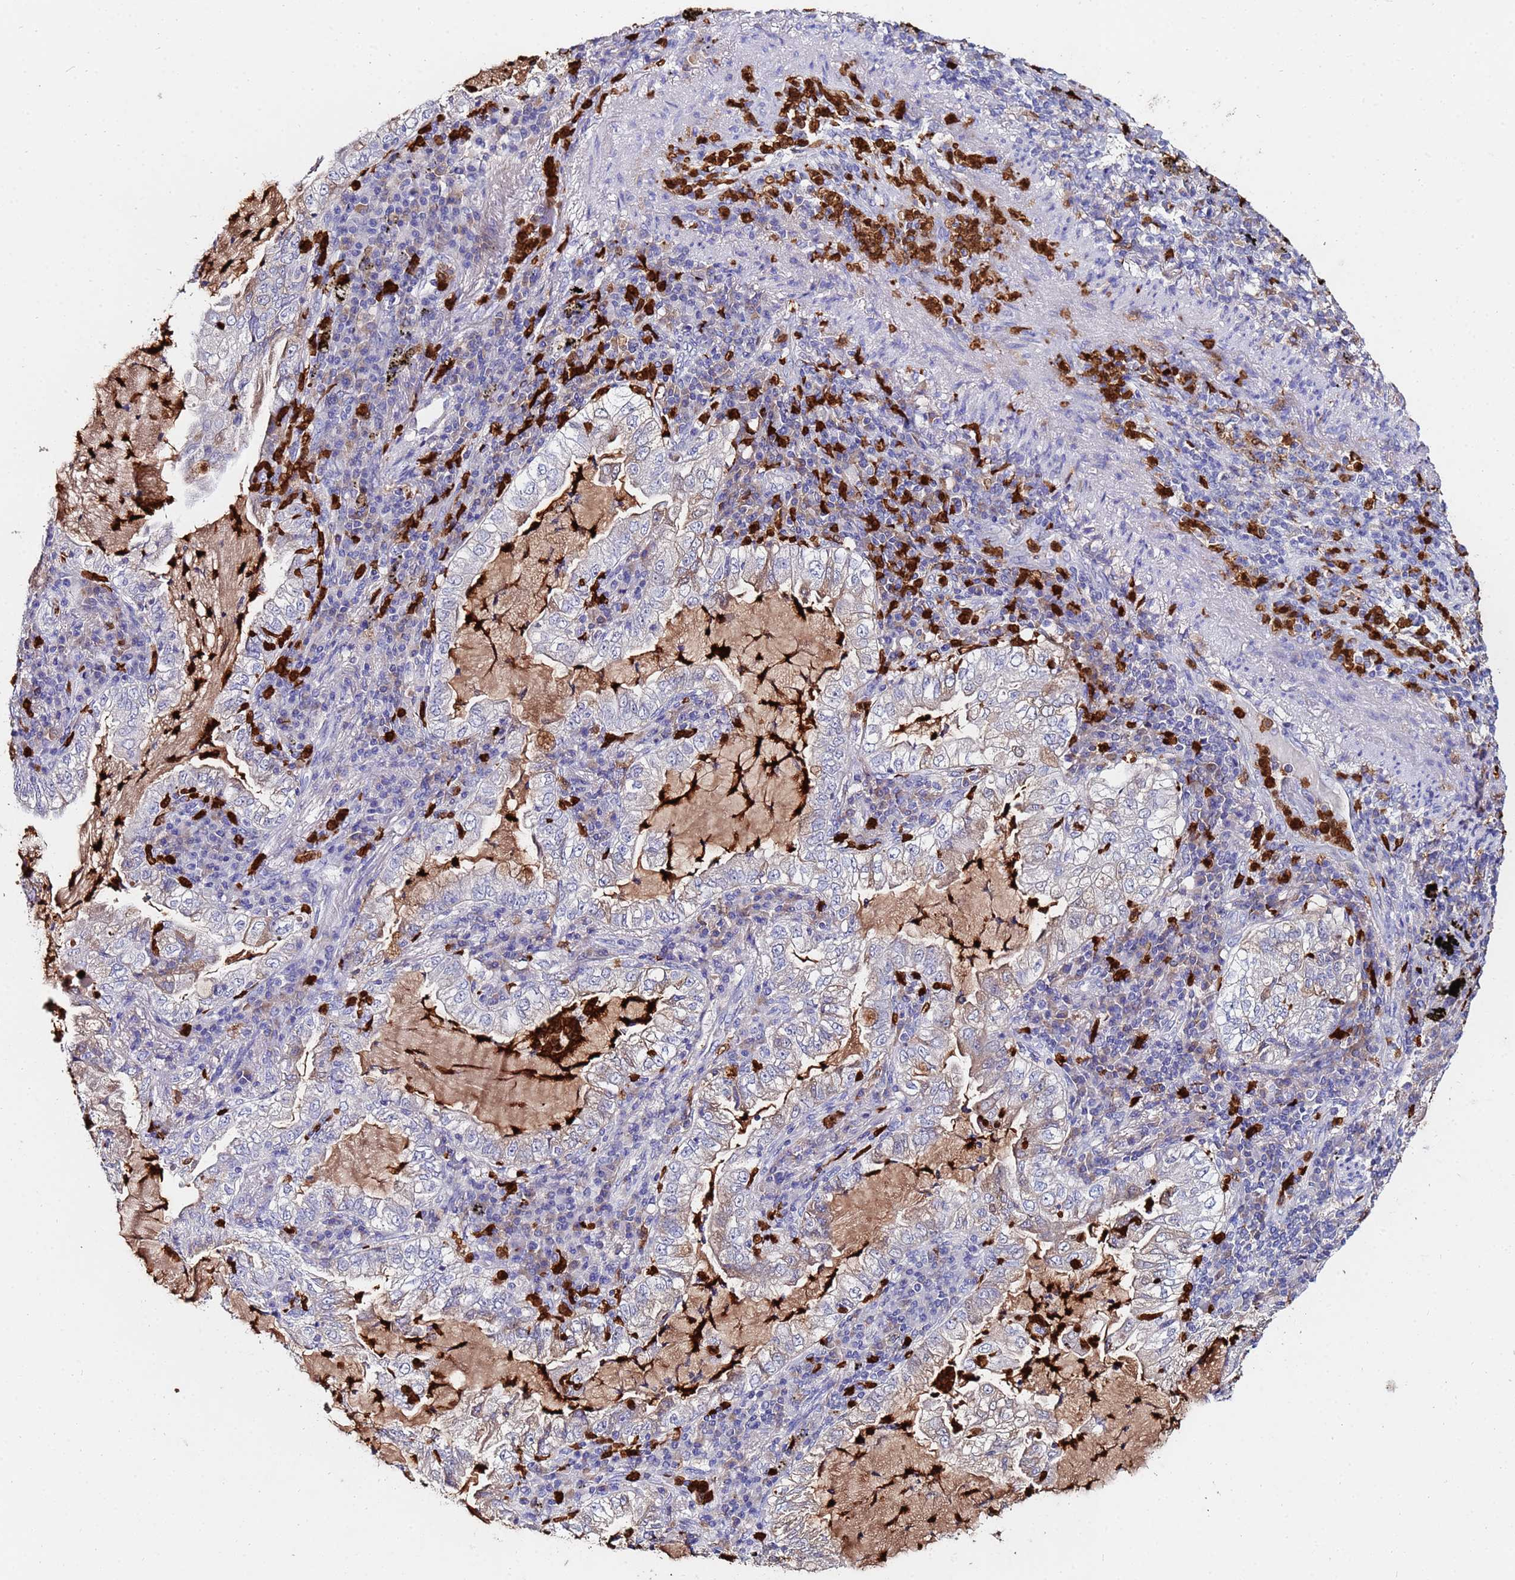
{"staining": {"intensity": "negative", "quantity": "none", "location": "none"}, "tissue": "lung cancer", "cell_type": "Tumor cells", "image_type": "cancer", "snomed": [{"axis": "morphology", "description": "Adenocarcinoma, NOS"}, {"axis": "topography", "description": "Lung"}], "caption": "IHC of lung adenocarcinoma shows no positivity in tumor cells.", "gene": "TUBAL3", "patient": {"sex": "female", "age": 73}}